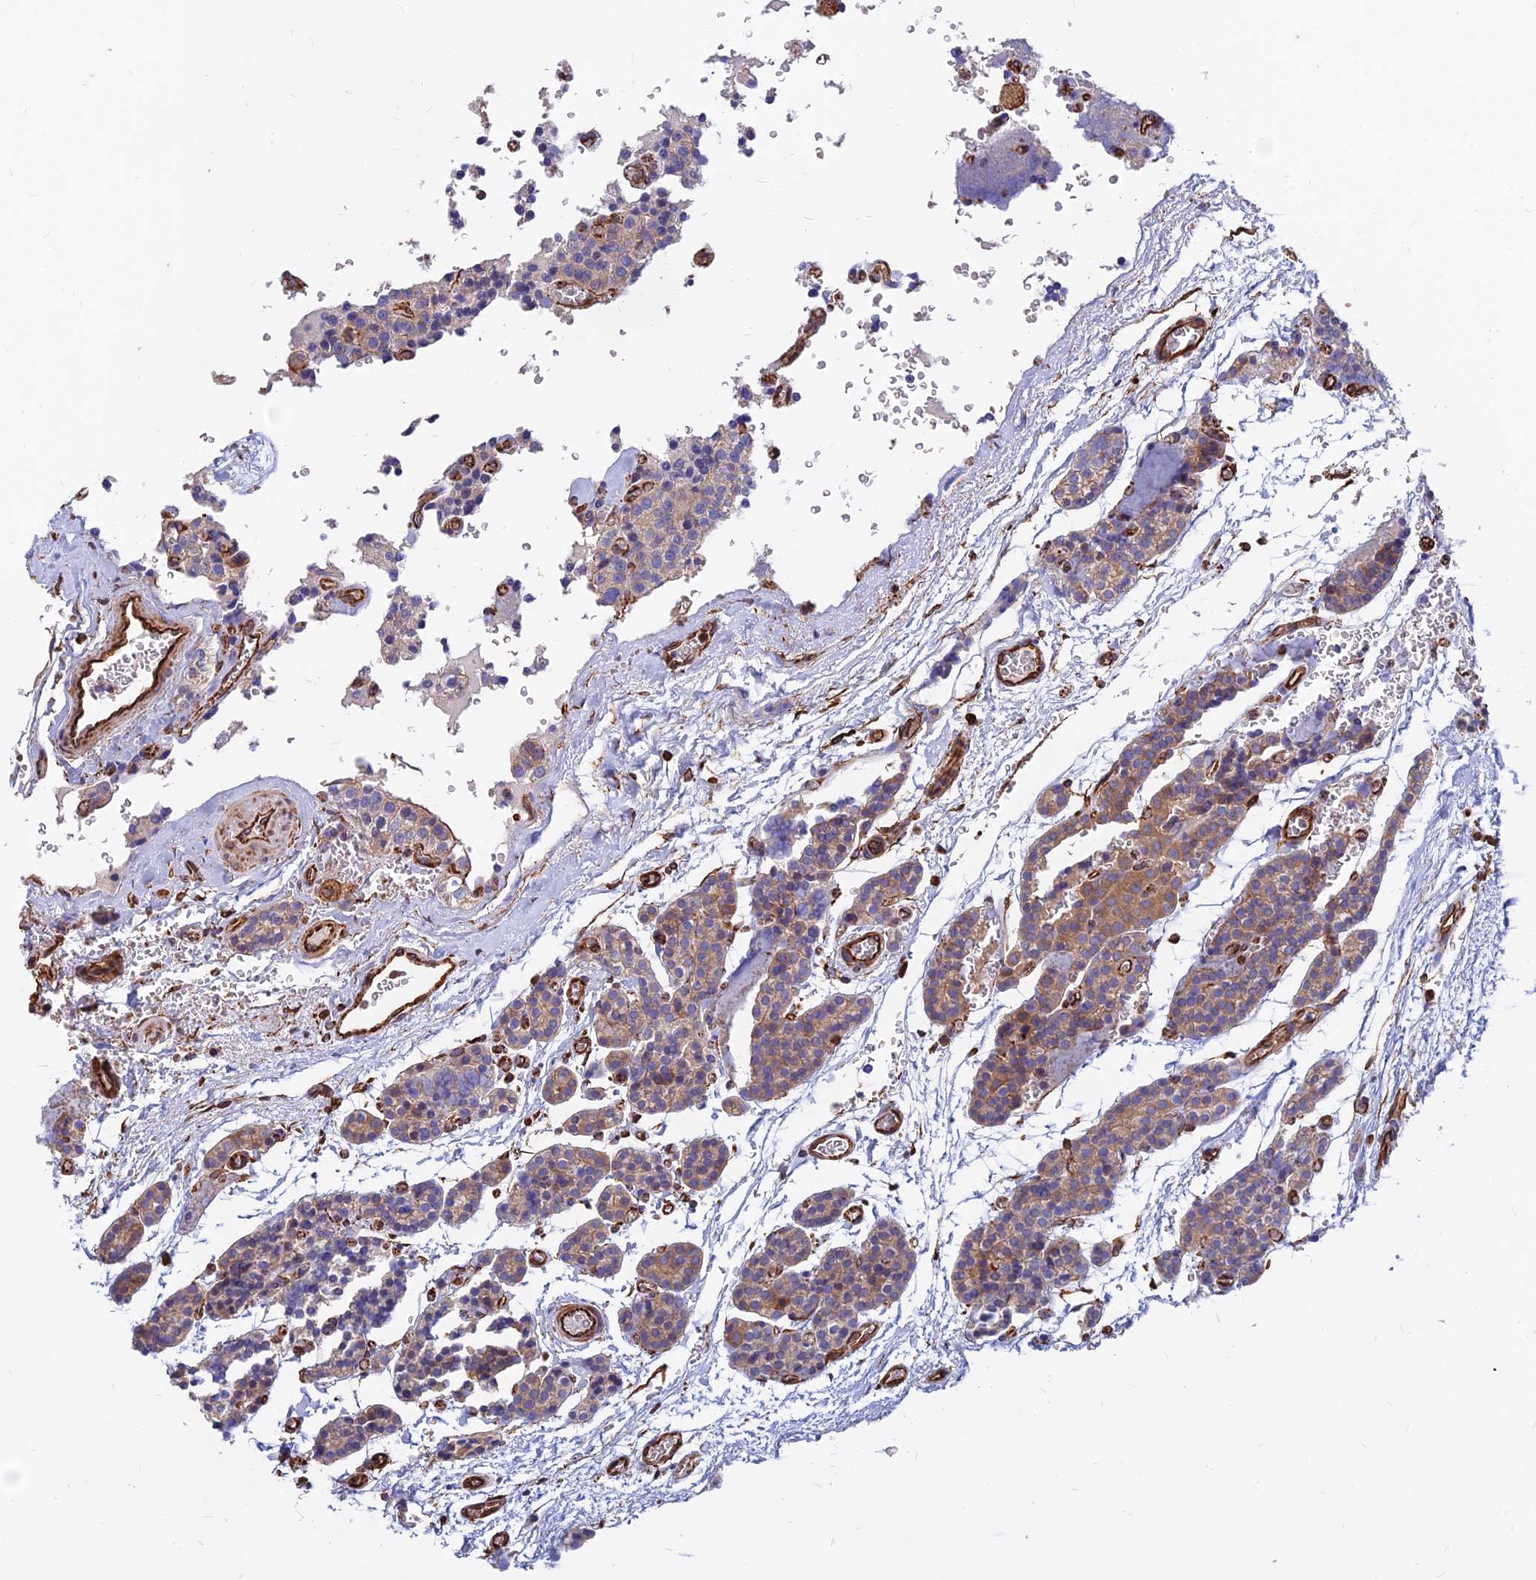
{"staining": {"intensity": "moderate", "quantity": "25%-75%", "location": "cytoplasmic/membranous"}, "tissue": "parathyroid gland", "cell_type": "Glandular cells", "image_type": "normal", "snomed": [{"axis": "morphology", "description": "Normal tissue, NOS"}, {"axis": "topography", "description": "Parathyroid gland"}], "caption": "Moderate cytoplasmic/membranous staining for a protein is present in about 25%-75% of glandular cells of normal parathyroid gland using IHC.", "gene": "CDK18", "patient": {"sex": "female", "age": 64}}